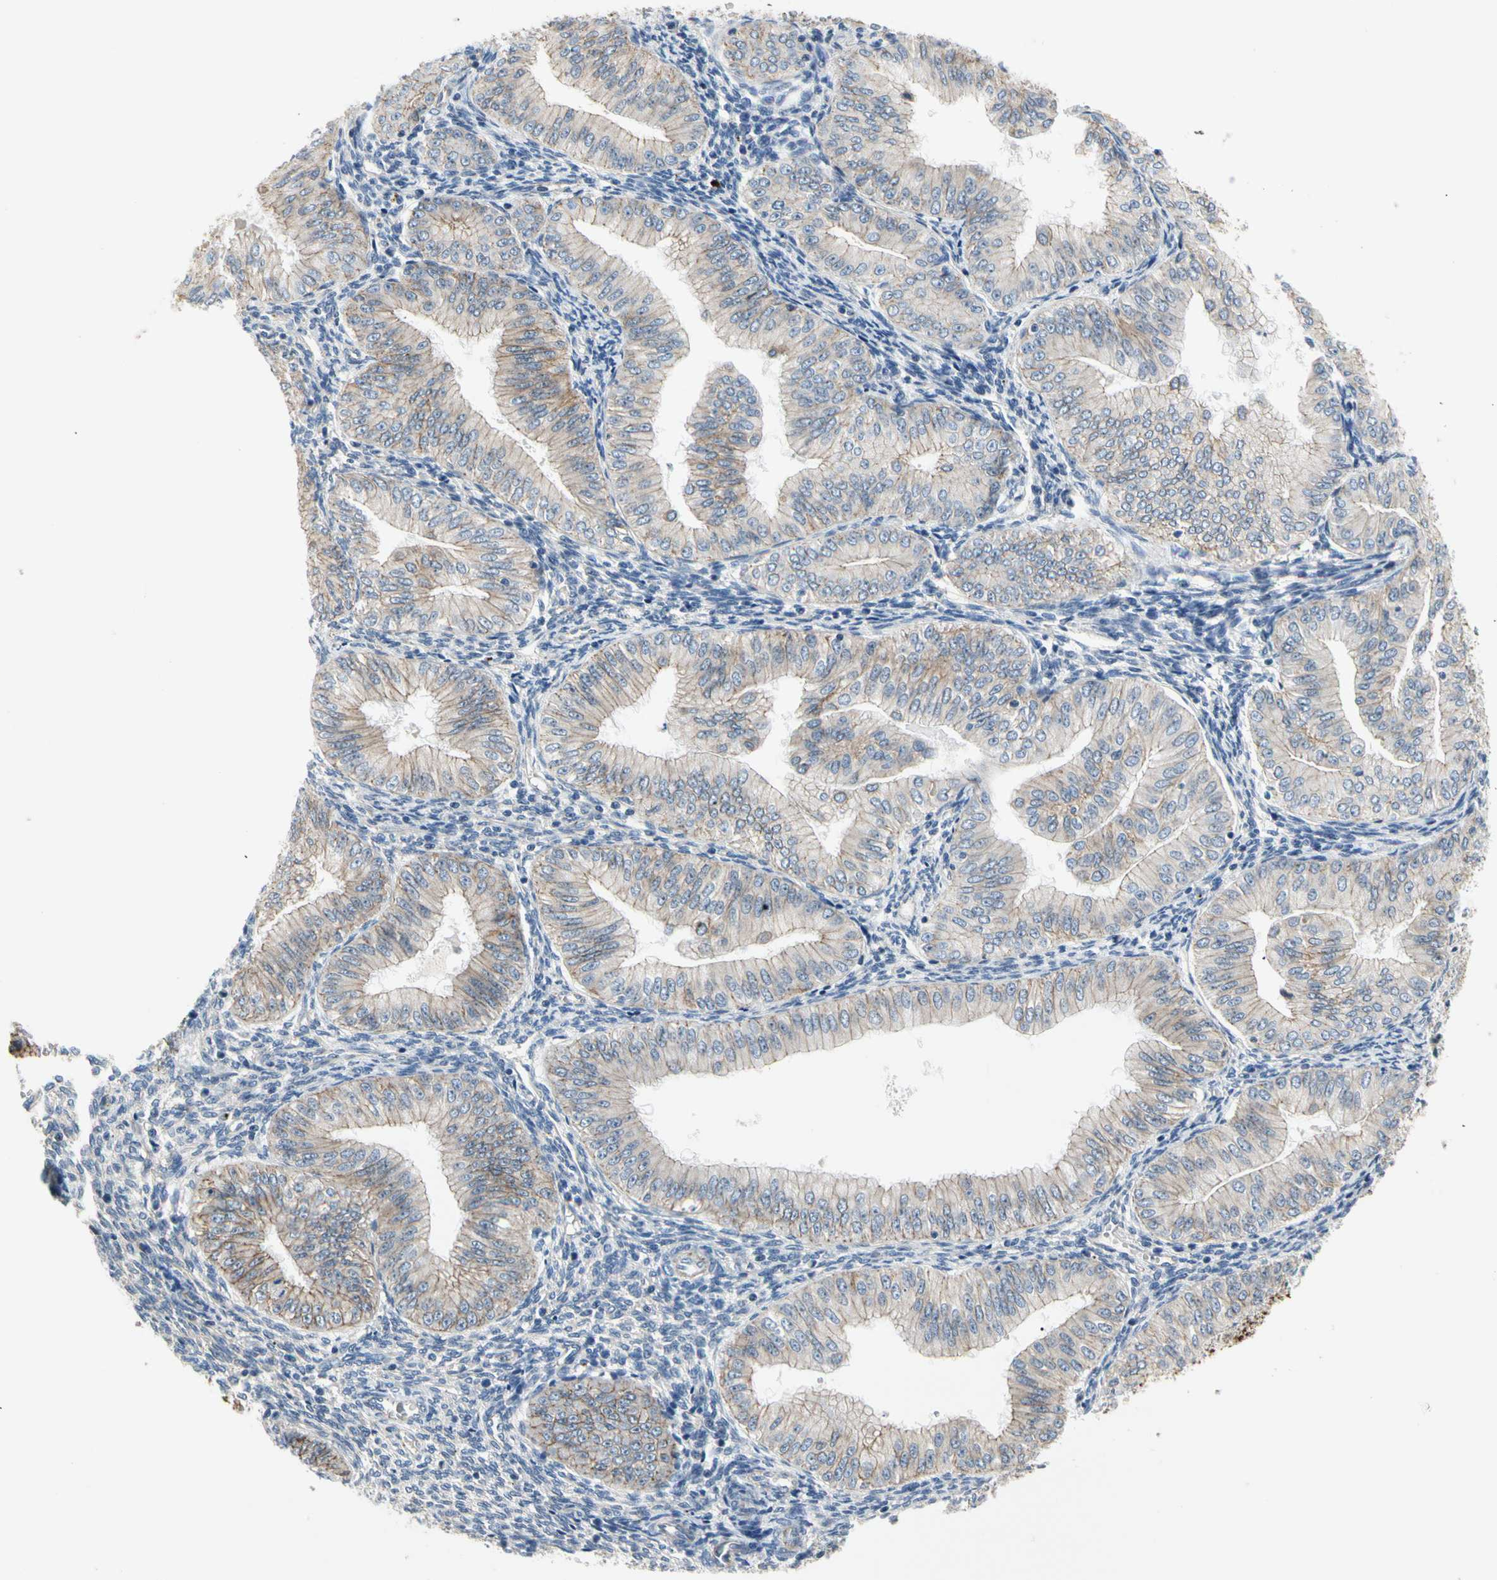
{"staining": {"intensity": "weak", "quantity": "<25%", "location": "cytoplasmic/membranous"}, "tissue": "endometrial cancer", "cell_type": "Tumor cells", "image_type": "cancer", "snomed": [{"axis": "morphology", "description": "Normal tissue, NOS"}, {"axis": "morphology", "description": "Adenocarcinoma, NOS"}, {"axis": "topography", "description": "Endometrium"}], "caption": "DAB (3,3'-diaminobenzidine) immunohistochemical staining of human endometrial cancer shows no significant positivity in tumor cells.", "gene": "LGR6", "patient": {"sex": "female", "age": 53}}